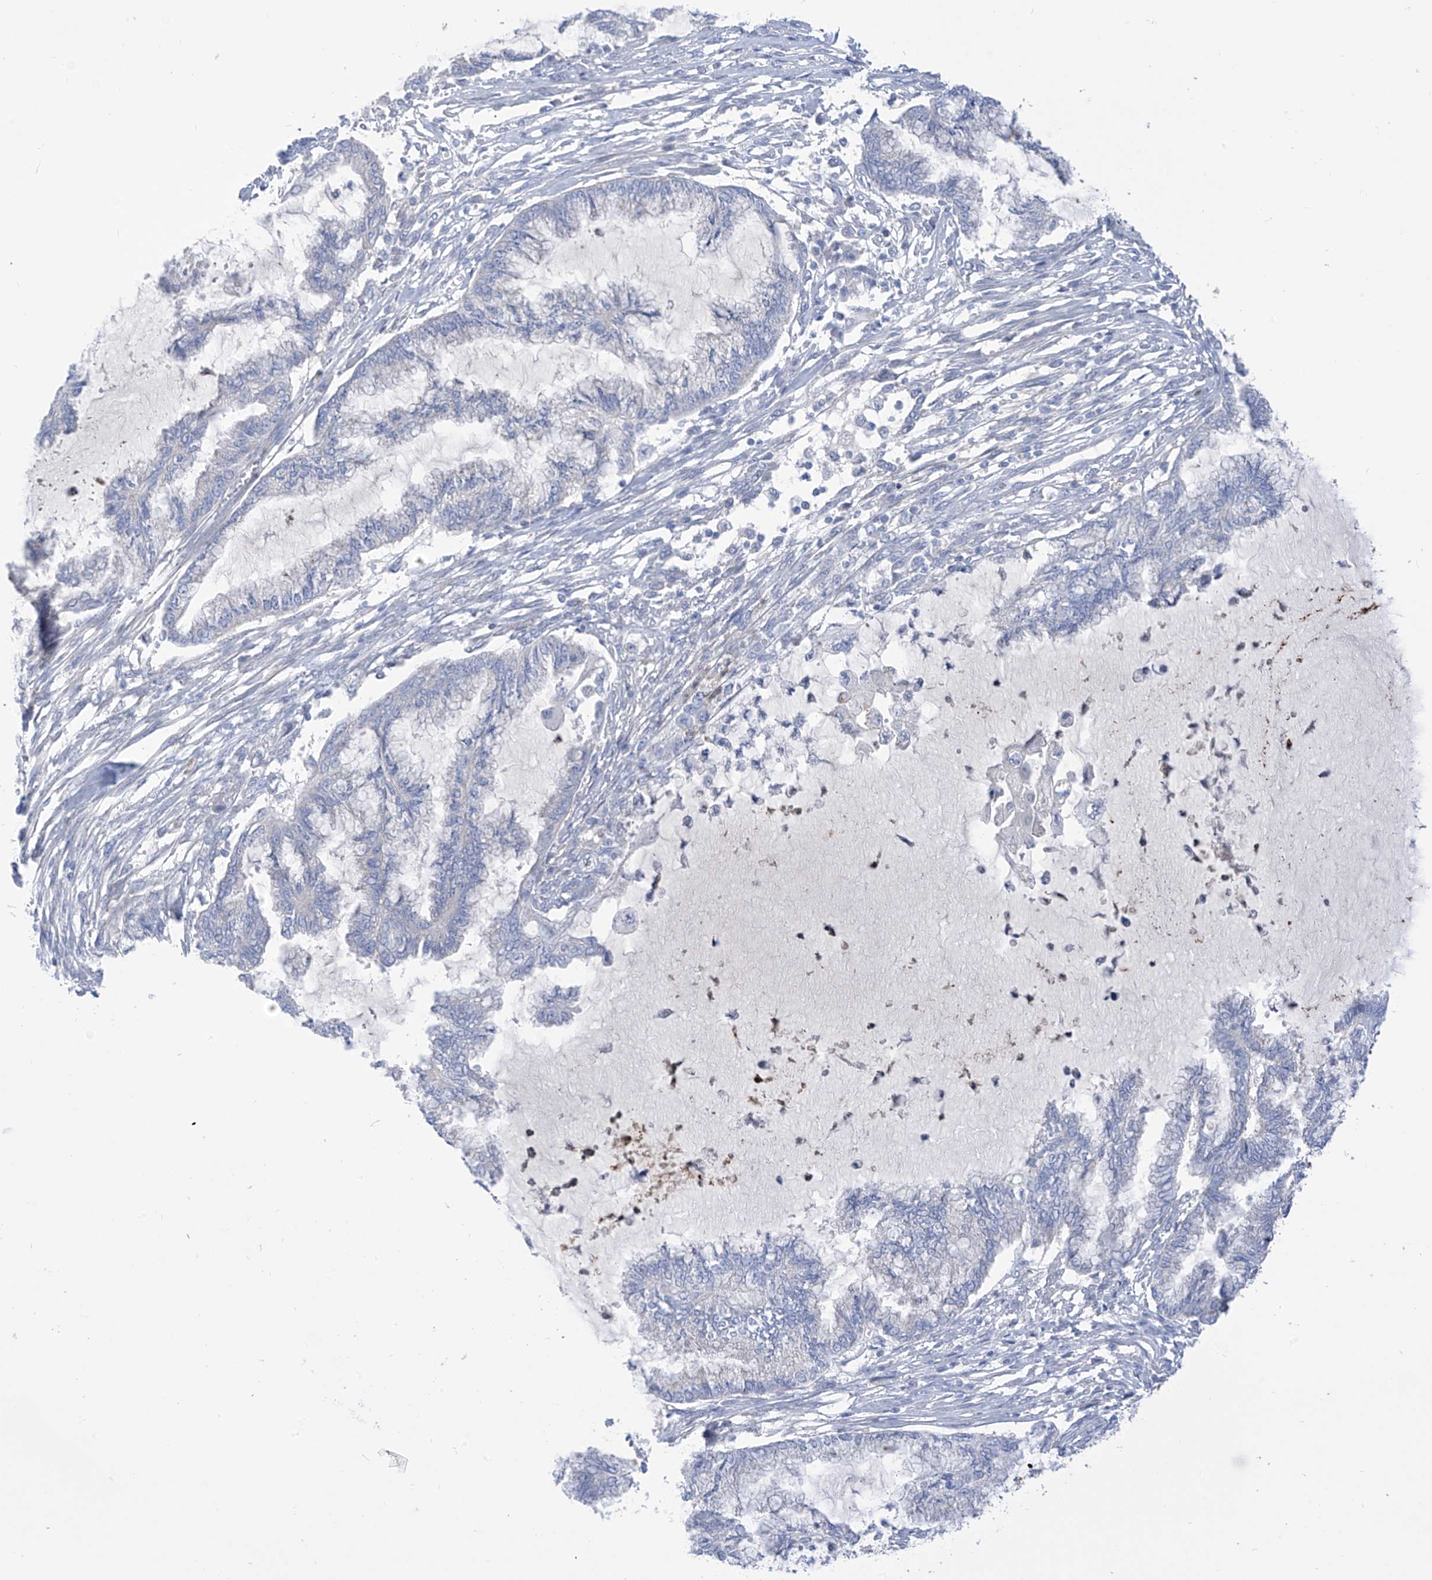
{"staining": {"intensity": "negative", "quantity": "none", "location": "none"}, "tissue": "endometrial cancer", "cell_type": "Tumor cells", "image_type": "cancer", "snomed": [{"axis": "morphology", "description": "Adenocarcinoma, NOS"}, {"axis": "topography", "description": "Endometrium"}], "caption": "The micrograph displays no significant expression in tumor cells of endometrial cancer (adenocarcinoma).", "gene": "FABP2", "patient": {"sex": "female", "age": 86}}